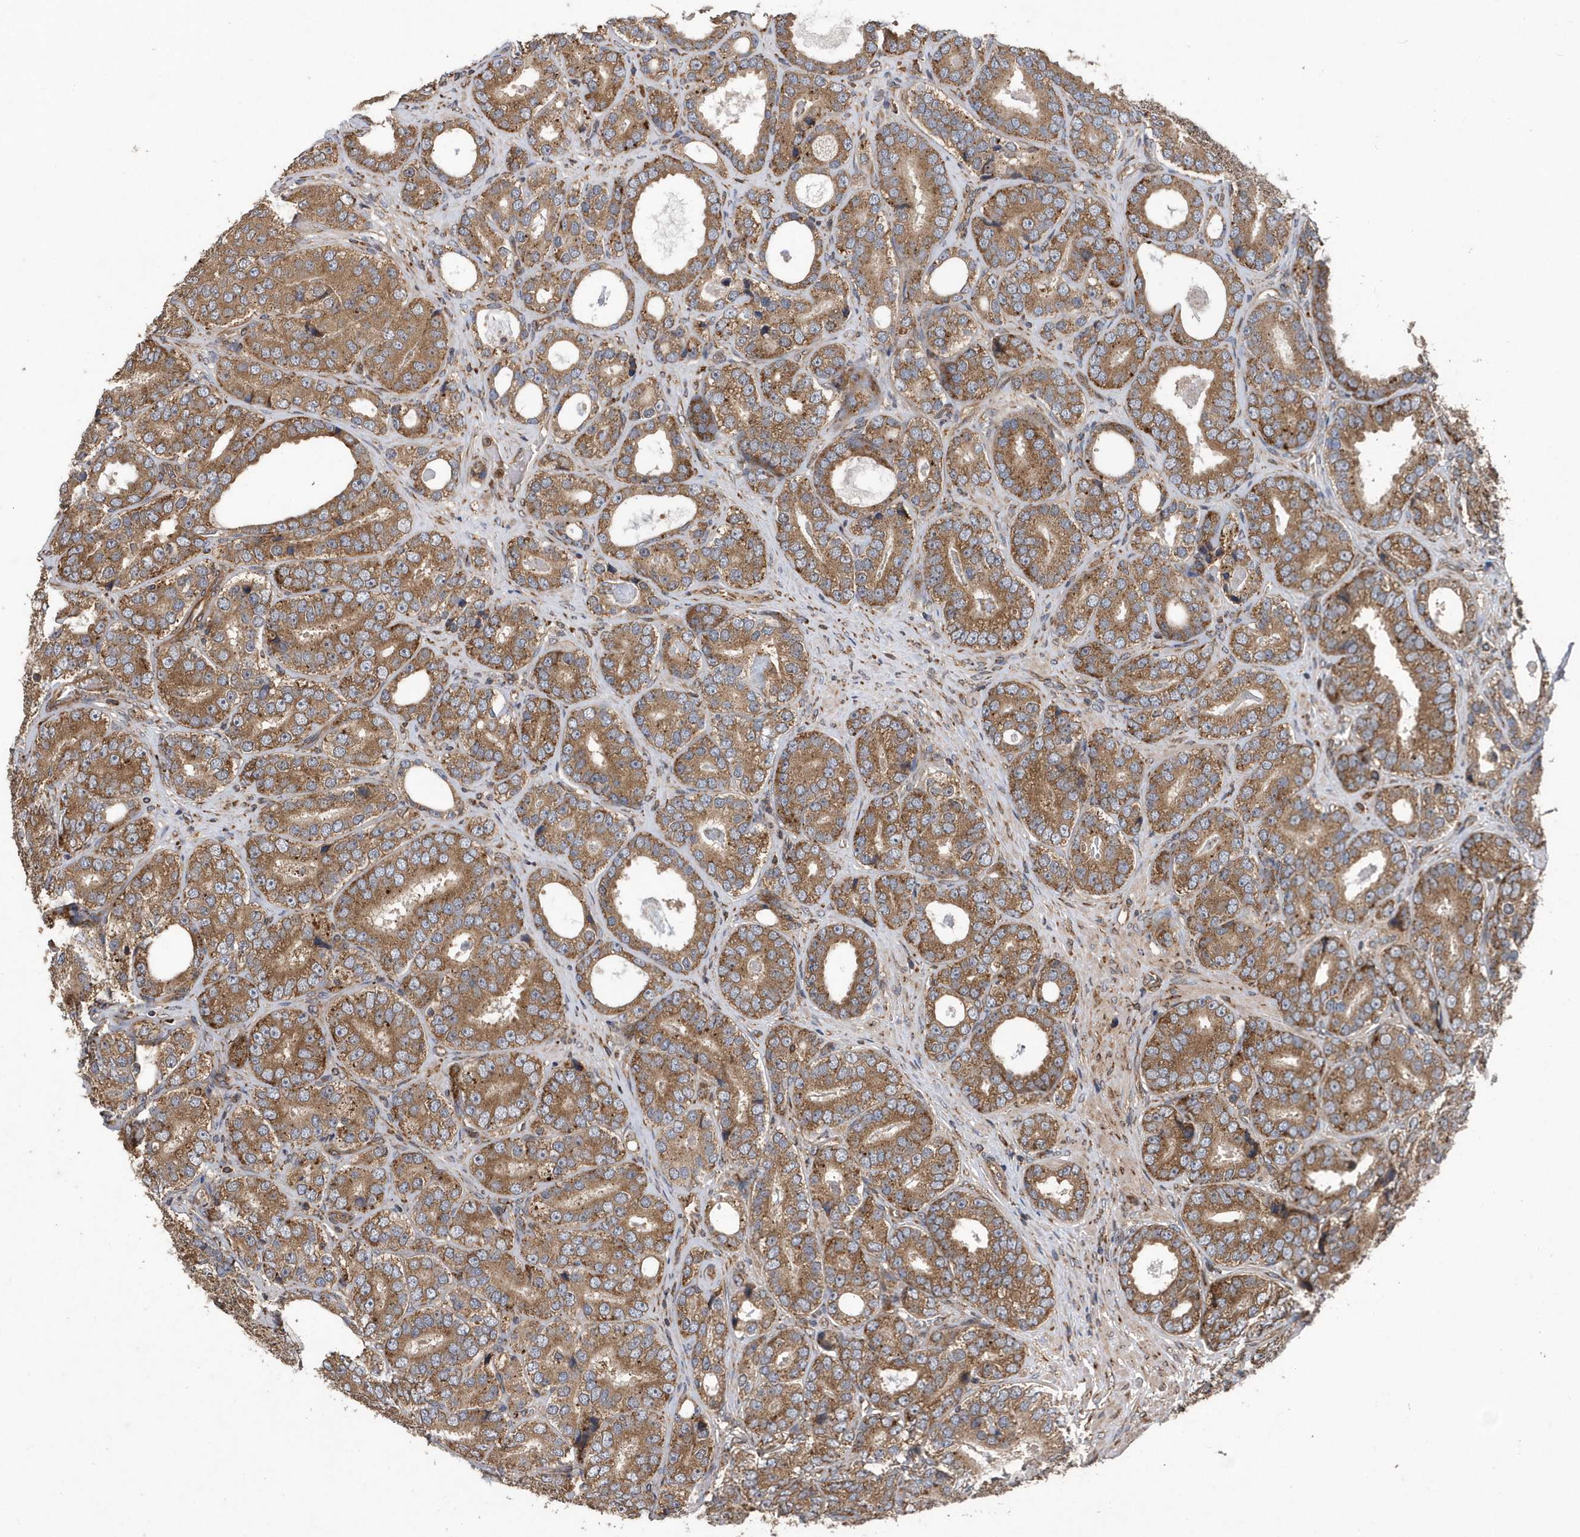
{"staining": {"intensity": "moderate", "quantity": ">75%", "location": "cytoplasmic/membranous"}, "tissue": "prostate cancer", "cell_type": "Tumor cells", "image_type": "cancer", "snomed": [{"axis": "morphology", "description": "Adenocarcinoma, High grade"}, {"axis": "topography", "description": "Prostate"}], "caption": "High-power microscopy captured an IHC histopathology image of prostate cancer (high-grade adenocarcinoma), revealing moderate cytoplasmic/membranous staining in about >75% of tumor cells.", "gene": "WASHC5", "patient": {"sex": "male", "age": 56}}